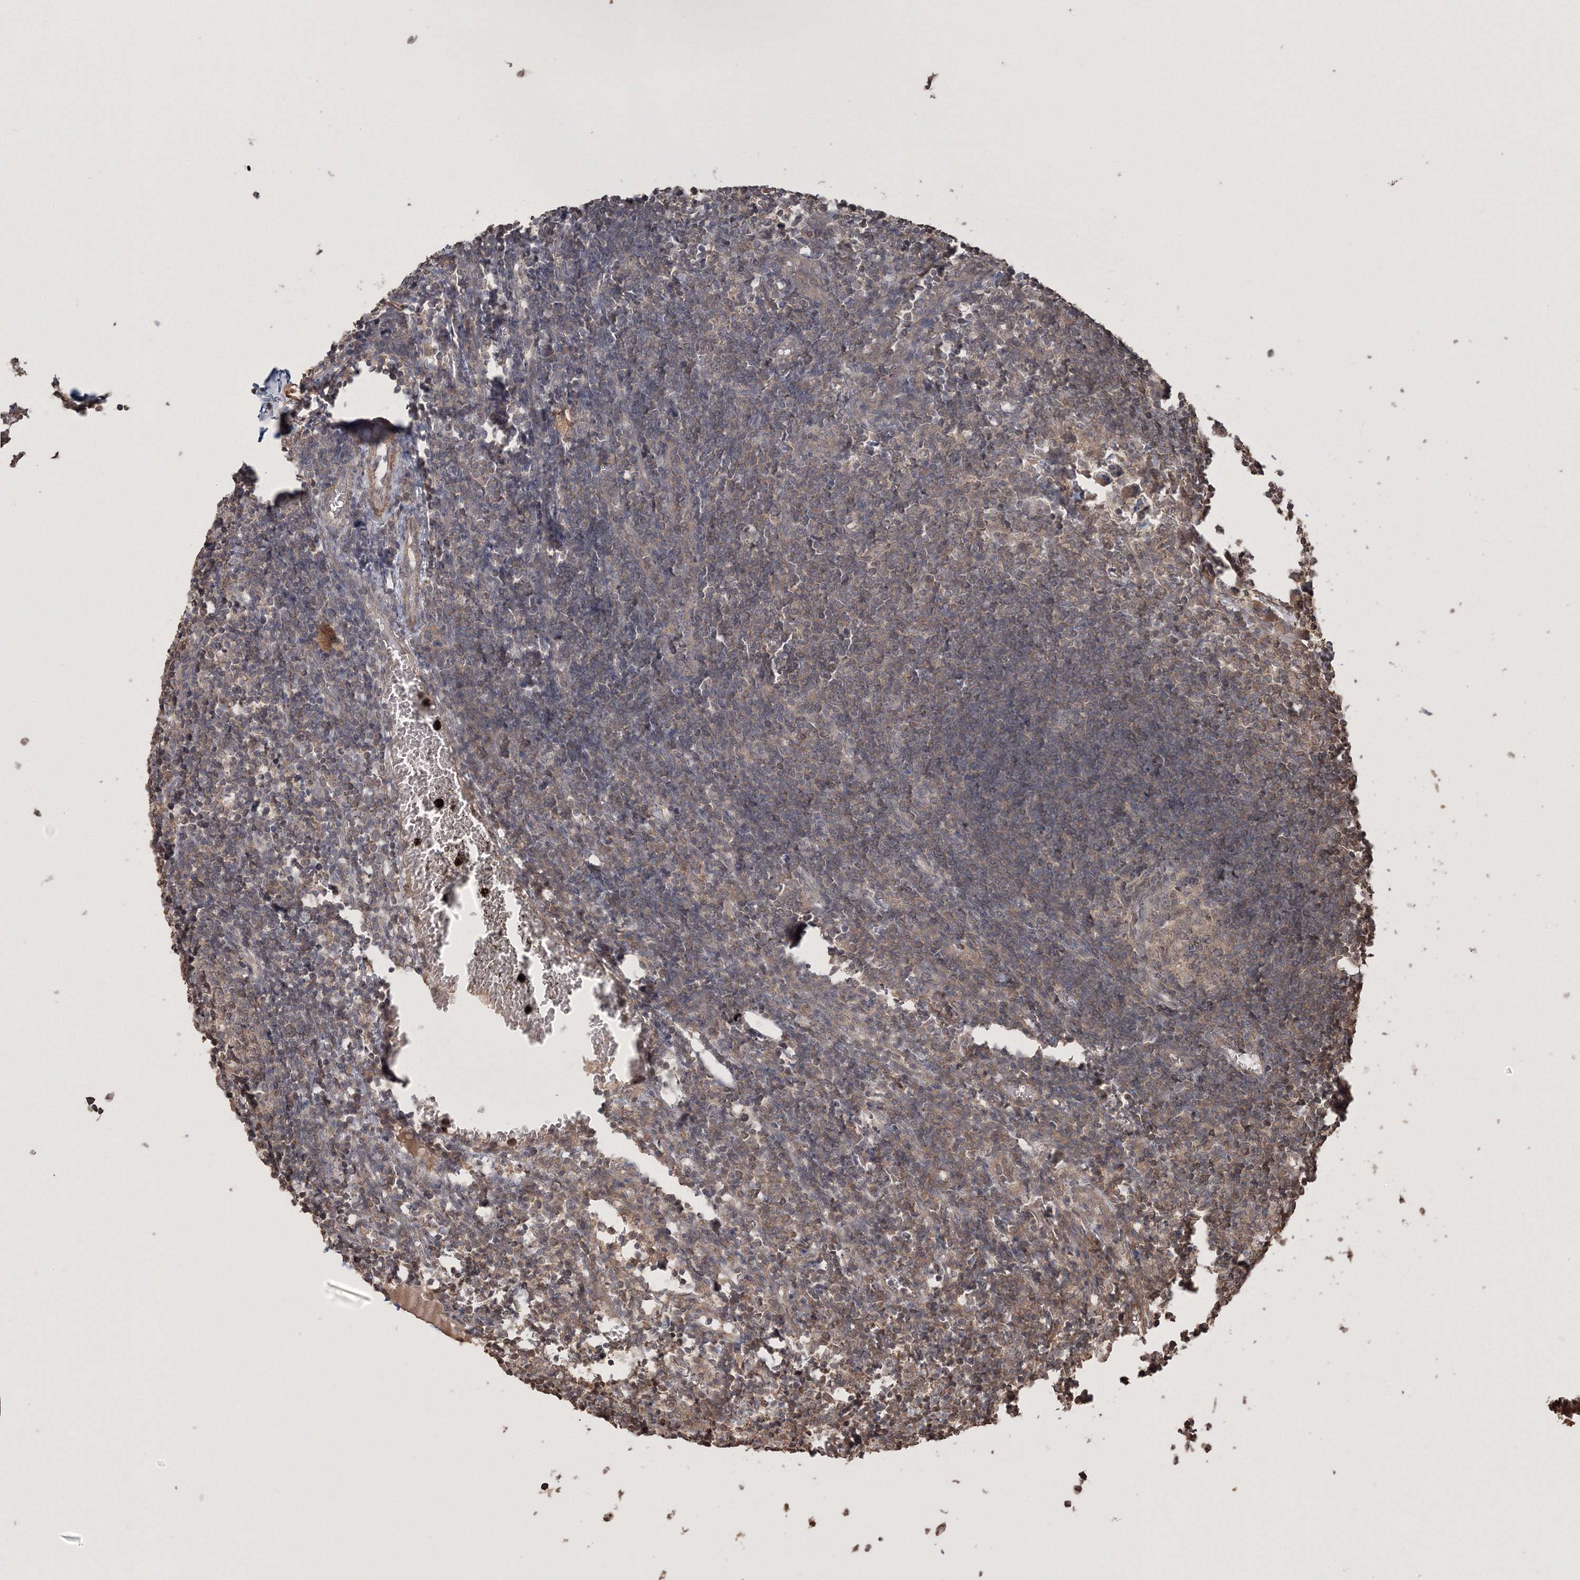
{"staining": {"intensity": "weak", "quantity": "<25%", "location": "cytoplasmic/membranous"}, "tissue": "lymph node", "cell_type": "Germinal center cells", "image_type": "normal", "snomed": [{"axis": "morphology", "description": "Normal tissue, NOS"}, {"axis": "morphology", "description": "Malignant melanoma, Metastatic site"}, {"axis": "topography", "description": "Lymph node"}], "caption": "High power microscopy micrograph of an immunohistochemistry (IHC) photomicrograph of unremarkable lymph node, revealing no significant staining in germinal center cells. Nuclei are stained in blue.", "gene": "CCDC122", "patient": {"sex": "male", "age": 41}}